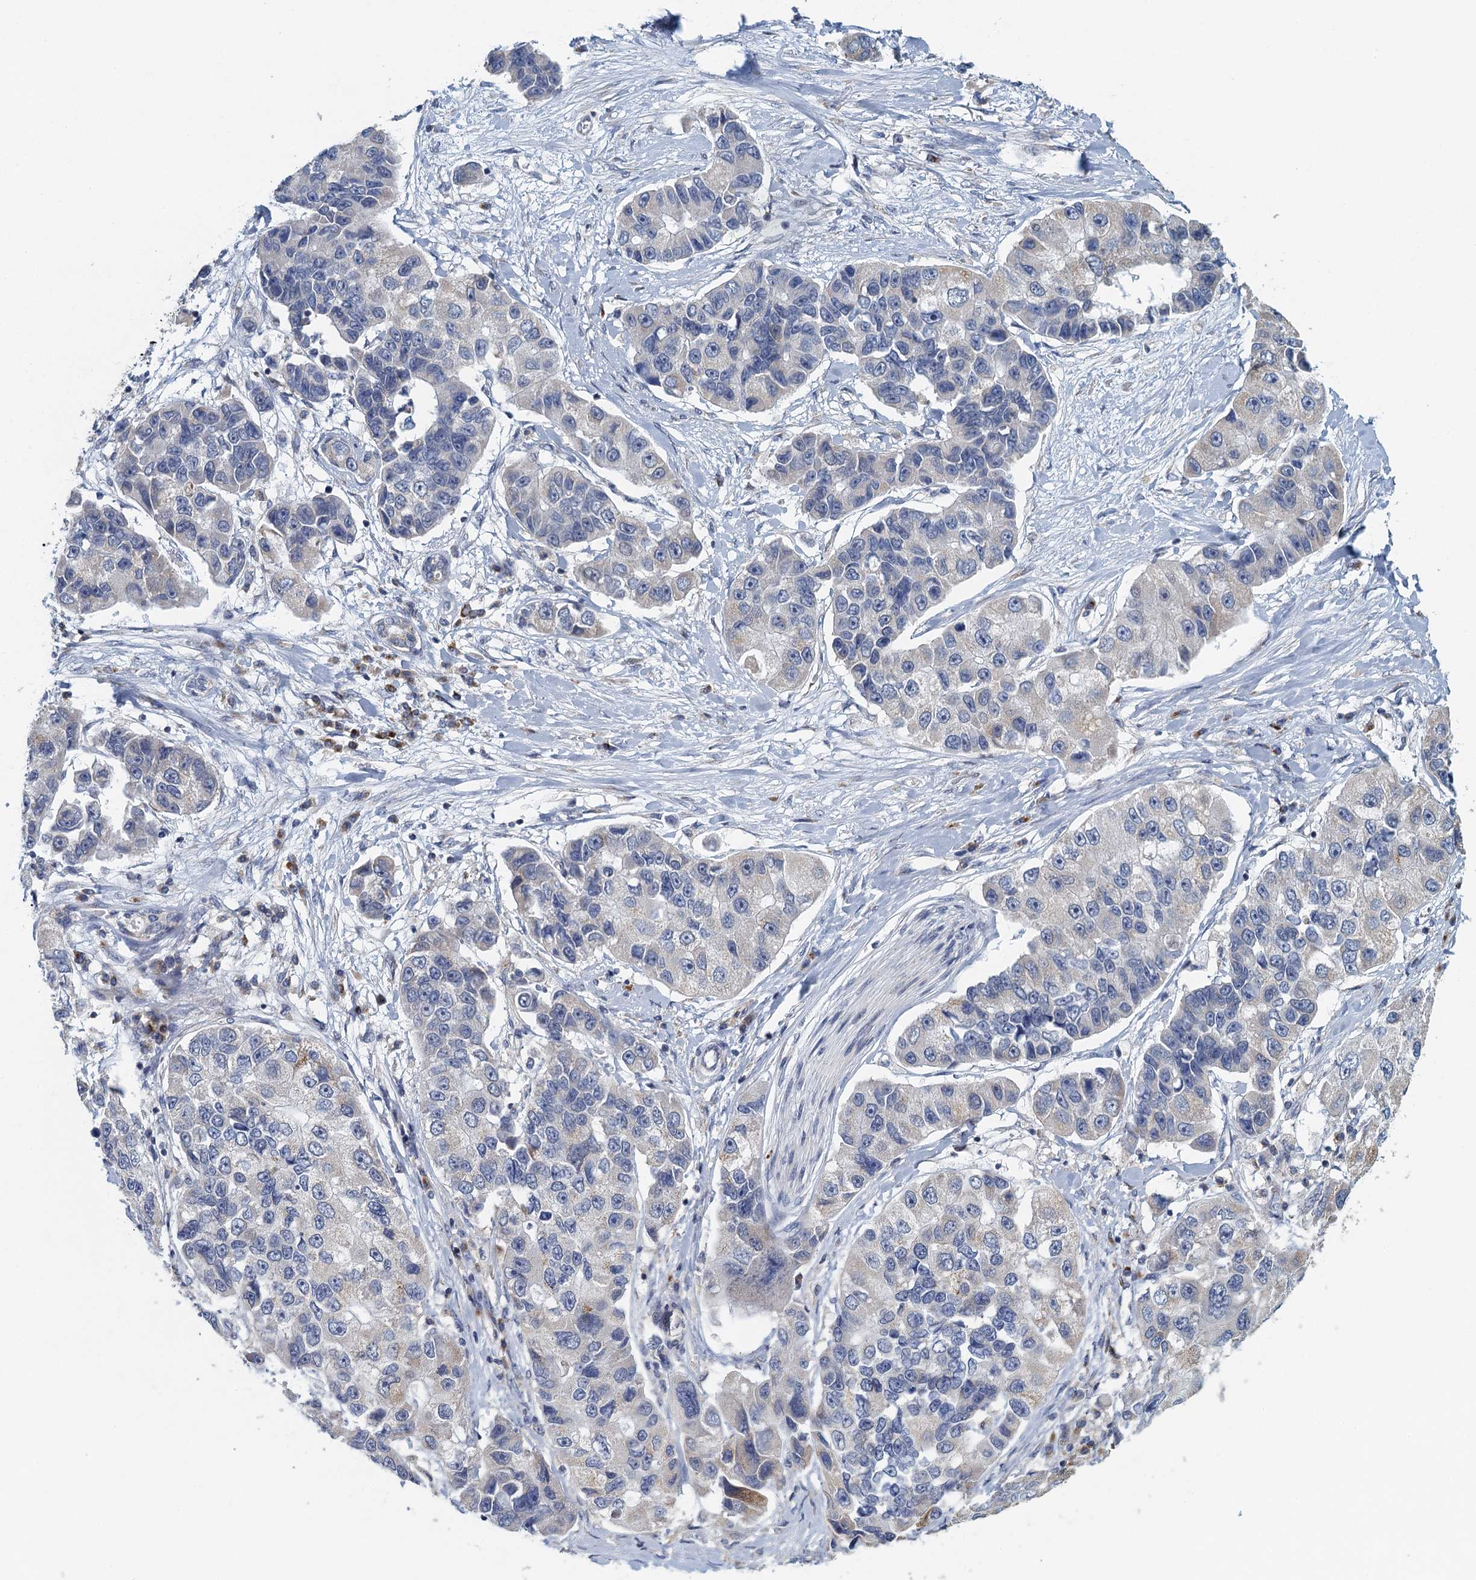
{"staining": {"intensity": "negative", "quantity": "none", "location": "none"}, "tissue": "lung cancer", "cell_type": "Tumor cells", "image_type": "cancer", "snomed": [{"axis": "morphology", "description": "Adenocarcinoma, NOS"}, {"axis": "topography", "description": "Lung"}], "caption": "A photomicrograph of lung cancer (adenocarcinoma) stained for a protein exhibits no brown staining in tumor cells.", "gene": "ALG2", "patient": {"sex": "female", "age": 54}}